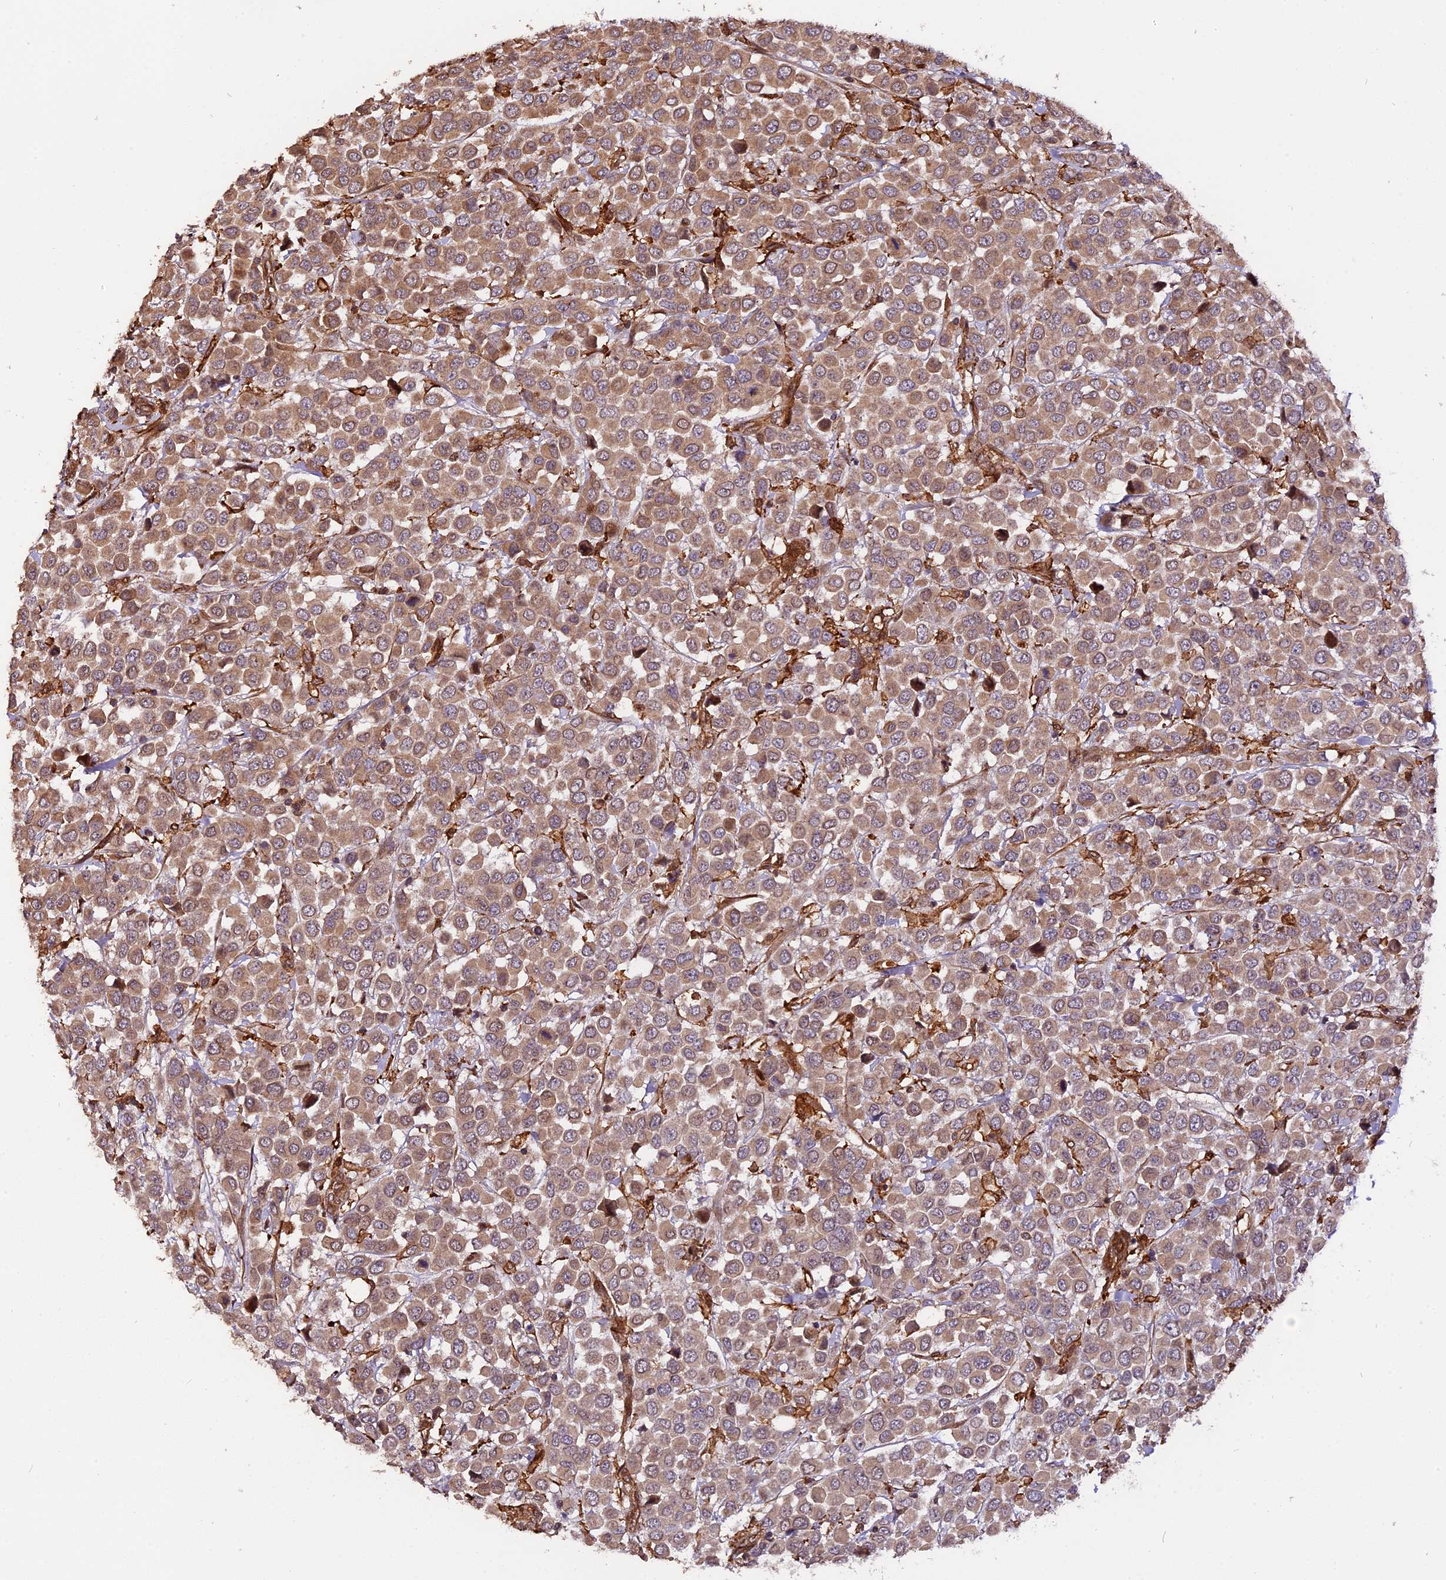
{"staining": {"intensity": "moderate", "quantity": ">75%", "location": "cytoplasmic/membranous"}, "tissue": "breast cancer", "cell_type": "Tumor cells", "image_type": "cancer", "snomed": [{"axis": "morphology", "description": "Duct carcinoma"}, {"axis": "topography", "description": "Breast"}], "caption": "This image demonstrates breast intraductal carcinoma stained with IHC to label a protein in brown. The cytoplasmic/membranous of tumor cells show moderate positivity for the protein. Nuclei are counter-stained blue.", "gene": "HERPUD1", "patient": {"sex": "female", "age": 61}}